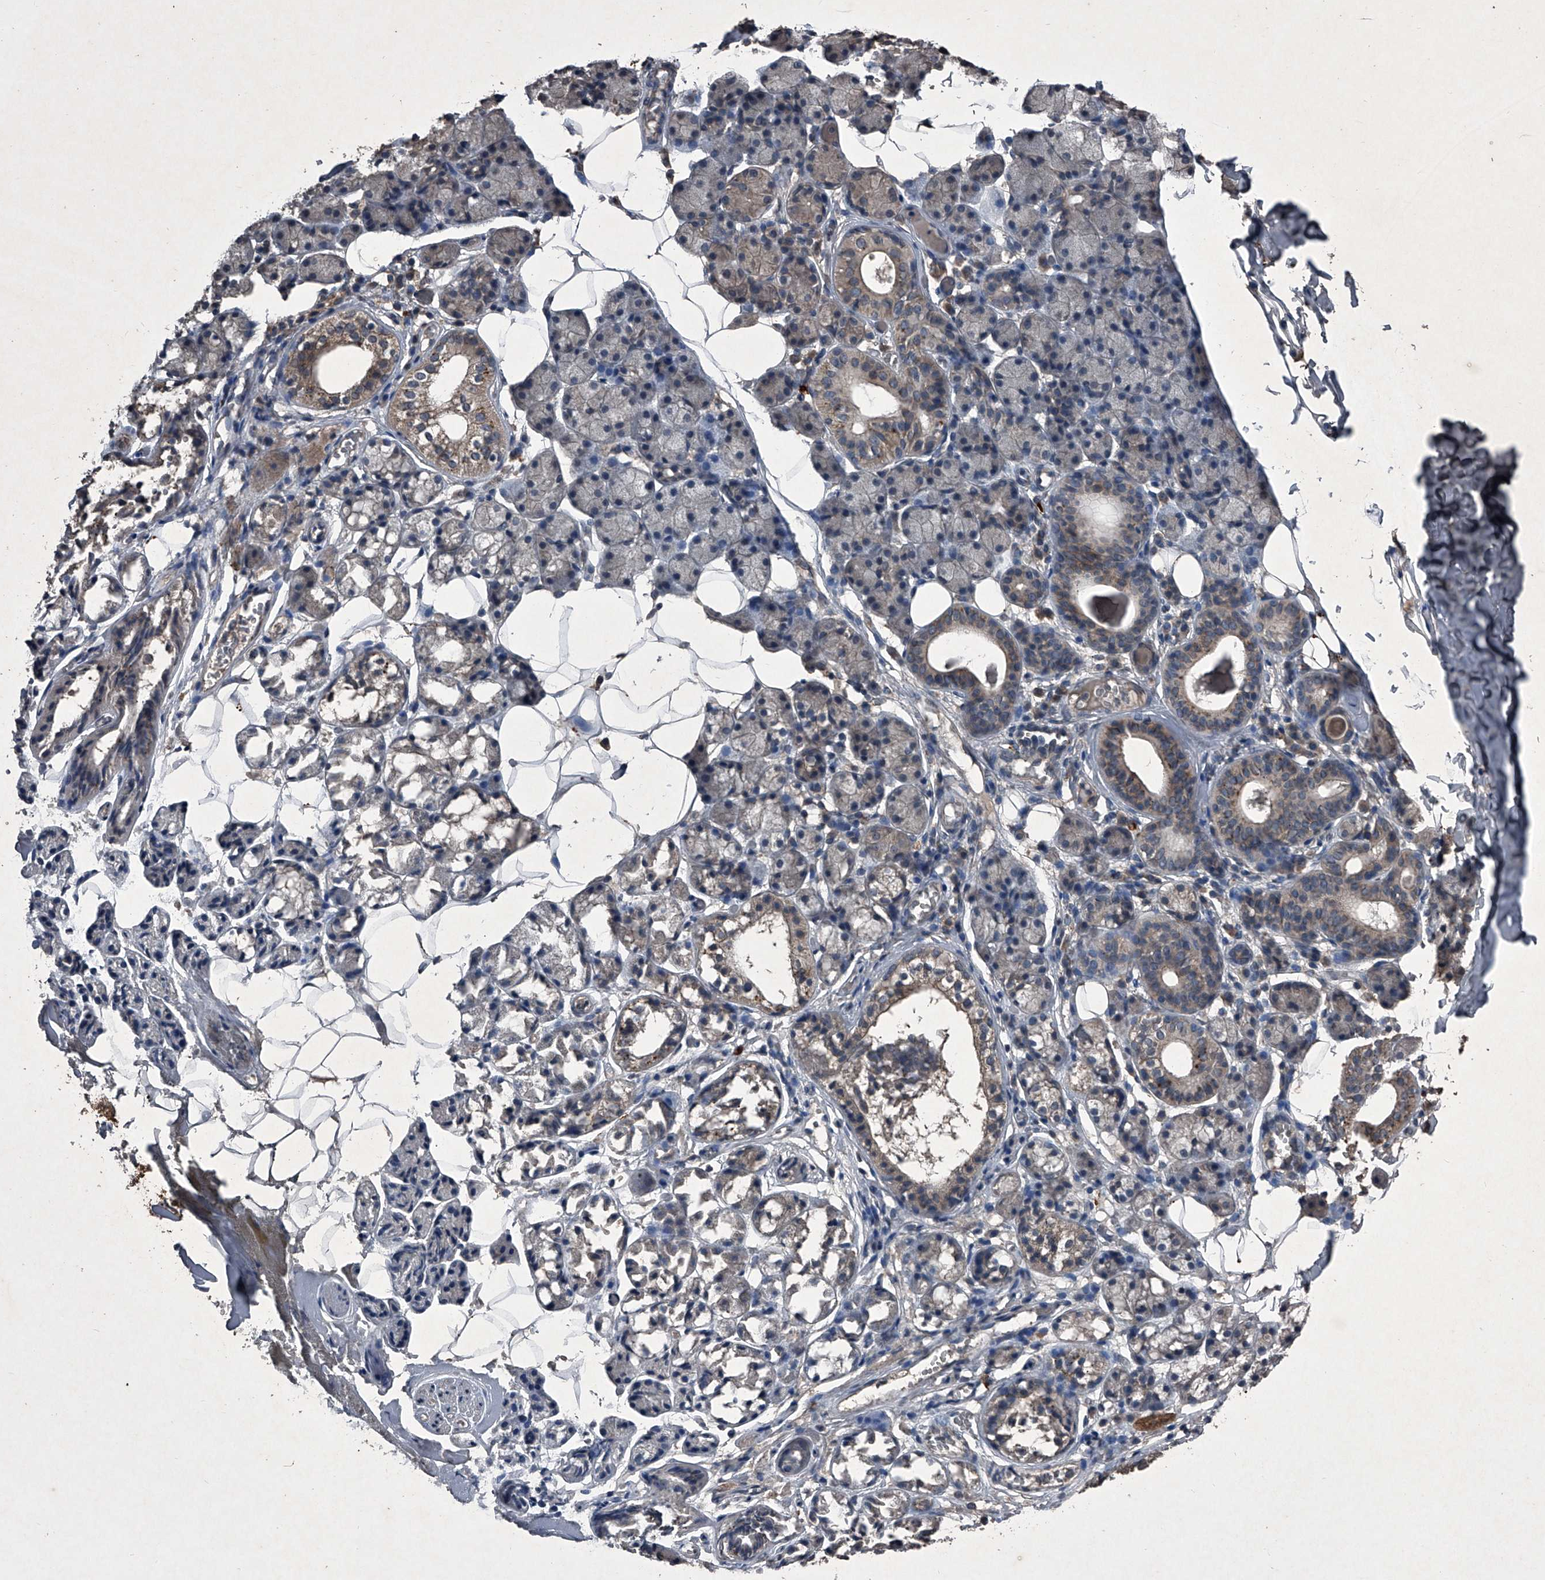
{"staining": {"intensity": "moderate", "quantity": "<25%", "location": "cytoplasmic/membranous"}, "tissue": "salivary gland", "cell_type": "Glandular cells", "image_type": "normal", "snomed": [{"axis": "morphology", "description": "Normal tissue, NOS"}, {"axis": "topography", "description": "Salivary gland"}], "caption": "Protein expression analysis of unremarkable salivary gland exhibits moderate cytoplasmic/membranous positivity in approximately <25% of glandular cells.", "gene": "MAPKAP1", "patient": {"sex": "female", "age": 33}}